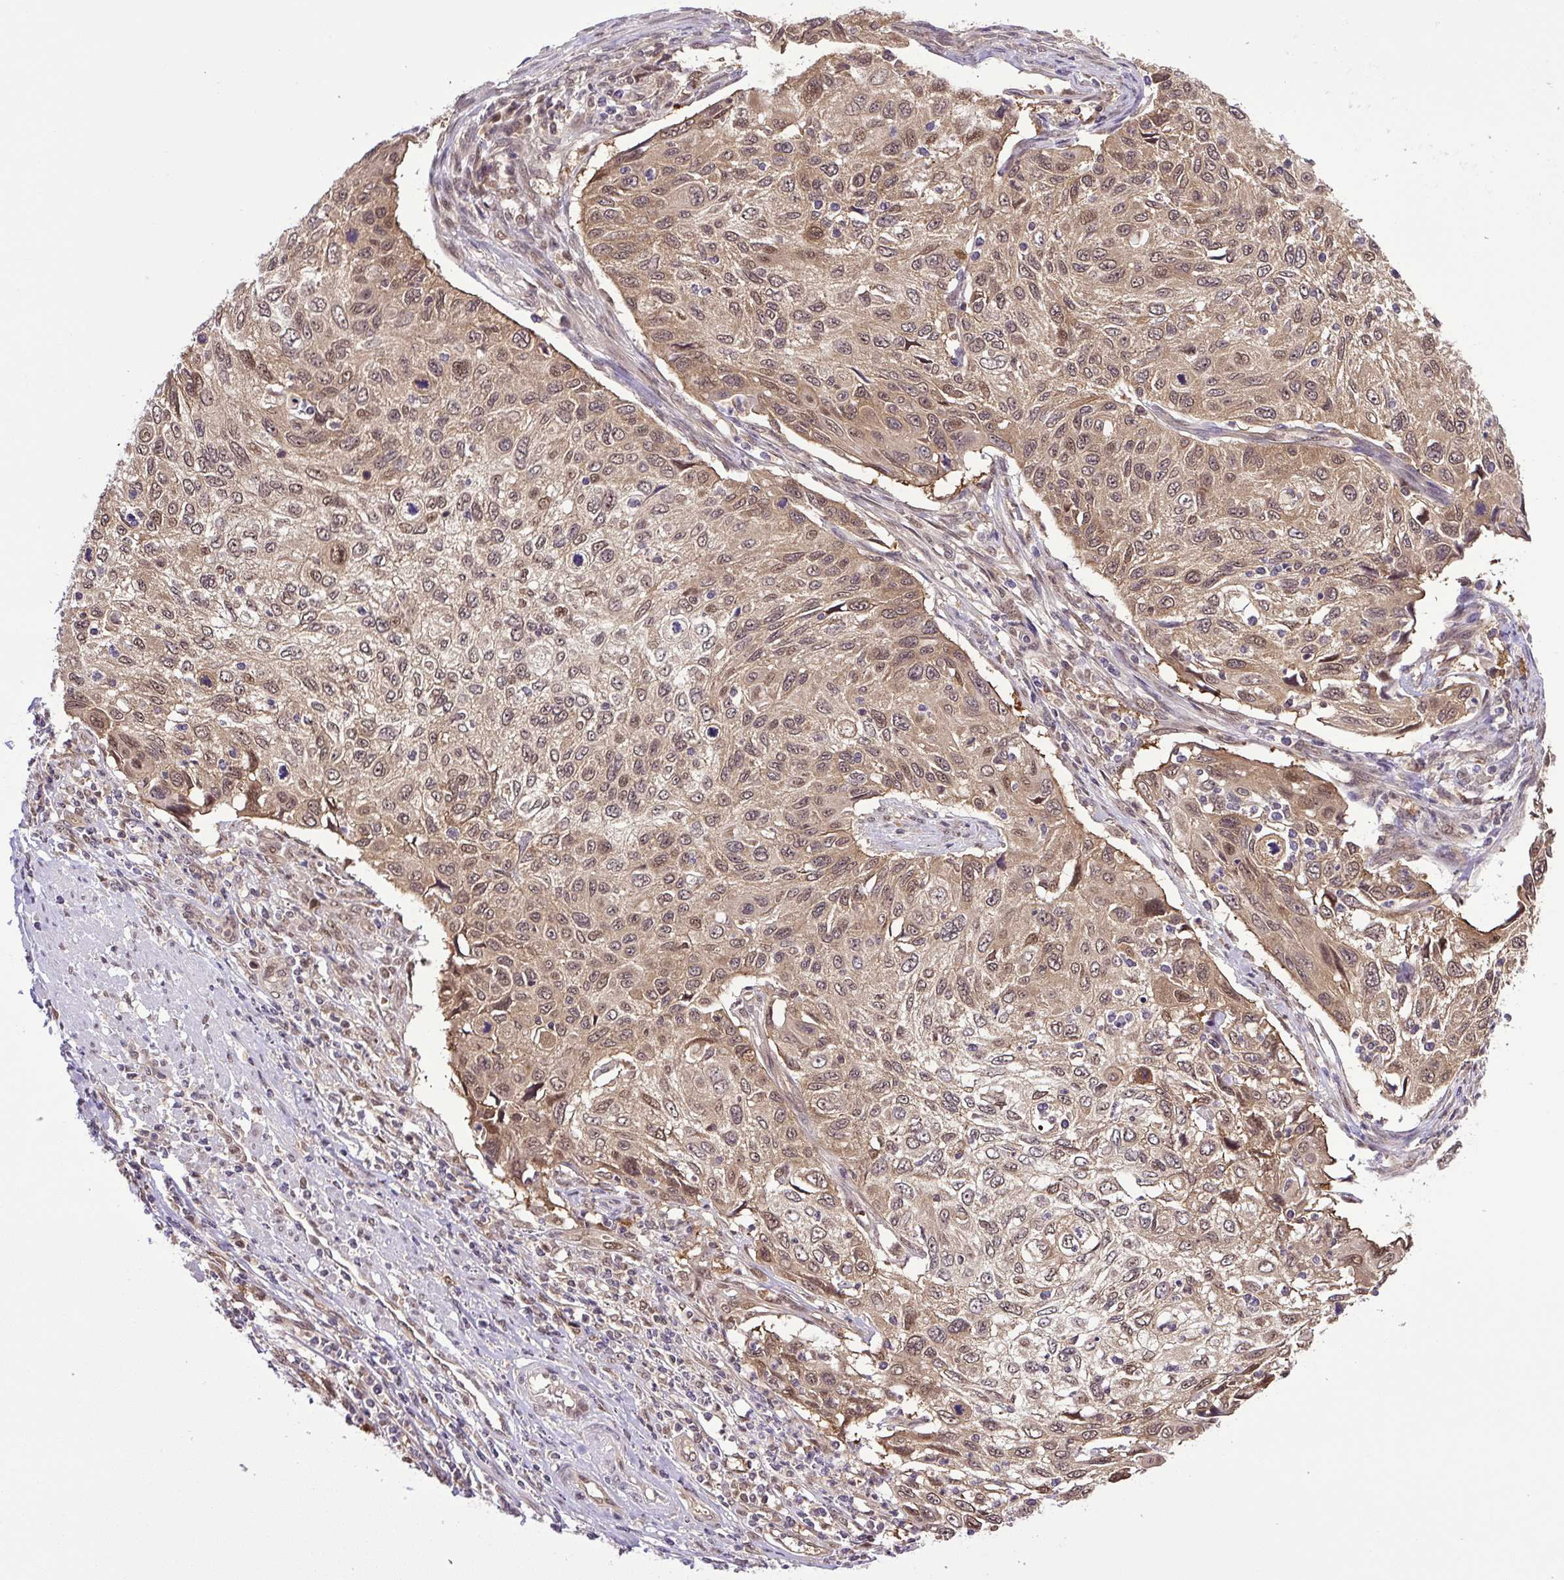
{"staining": {"intensity": "moderate", "quantity": ">75%", "location": "cytoplasmic/membranous,nuclear"}, "tissue": "cervical cancer", "cell_type": "Tumor cells", "image_type": "cancer", "snomed": [{"axis": "morphology", "description": "Squamous cell carcinoma, NOS"}, {"axis": "topography", "description": "Cervix"}], "caption": "Immunohistochemical staining of human squamous cell carcinoma (cervical) shows medium levels of moderate cytoplasmic/membranous and nuclear expression in approximately >75% of tumor cells. (Stains: DAB (3,3'-diaminobenzidine) in brown, nuclei in blue, Microscopy: brightfield microscopy at high magnification).", "gene": "SGTA", "patient": {"sex": "female", "age": 70}}